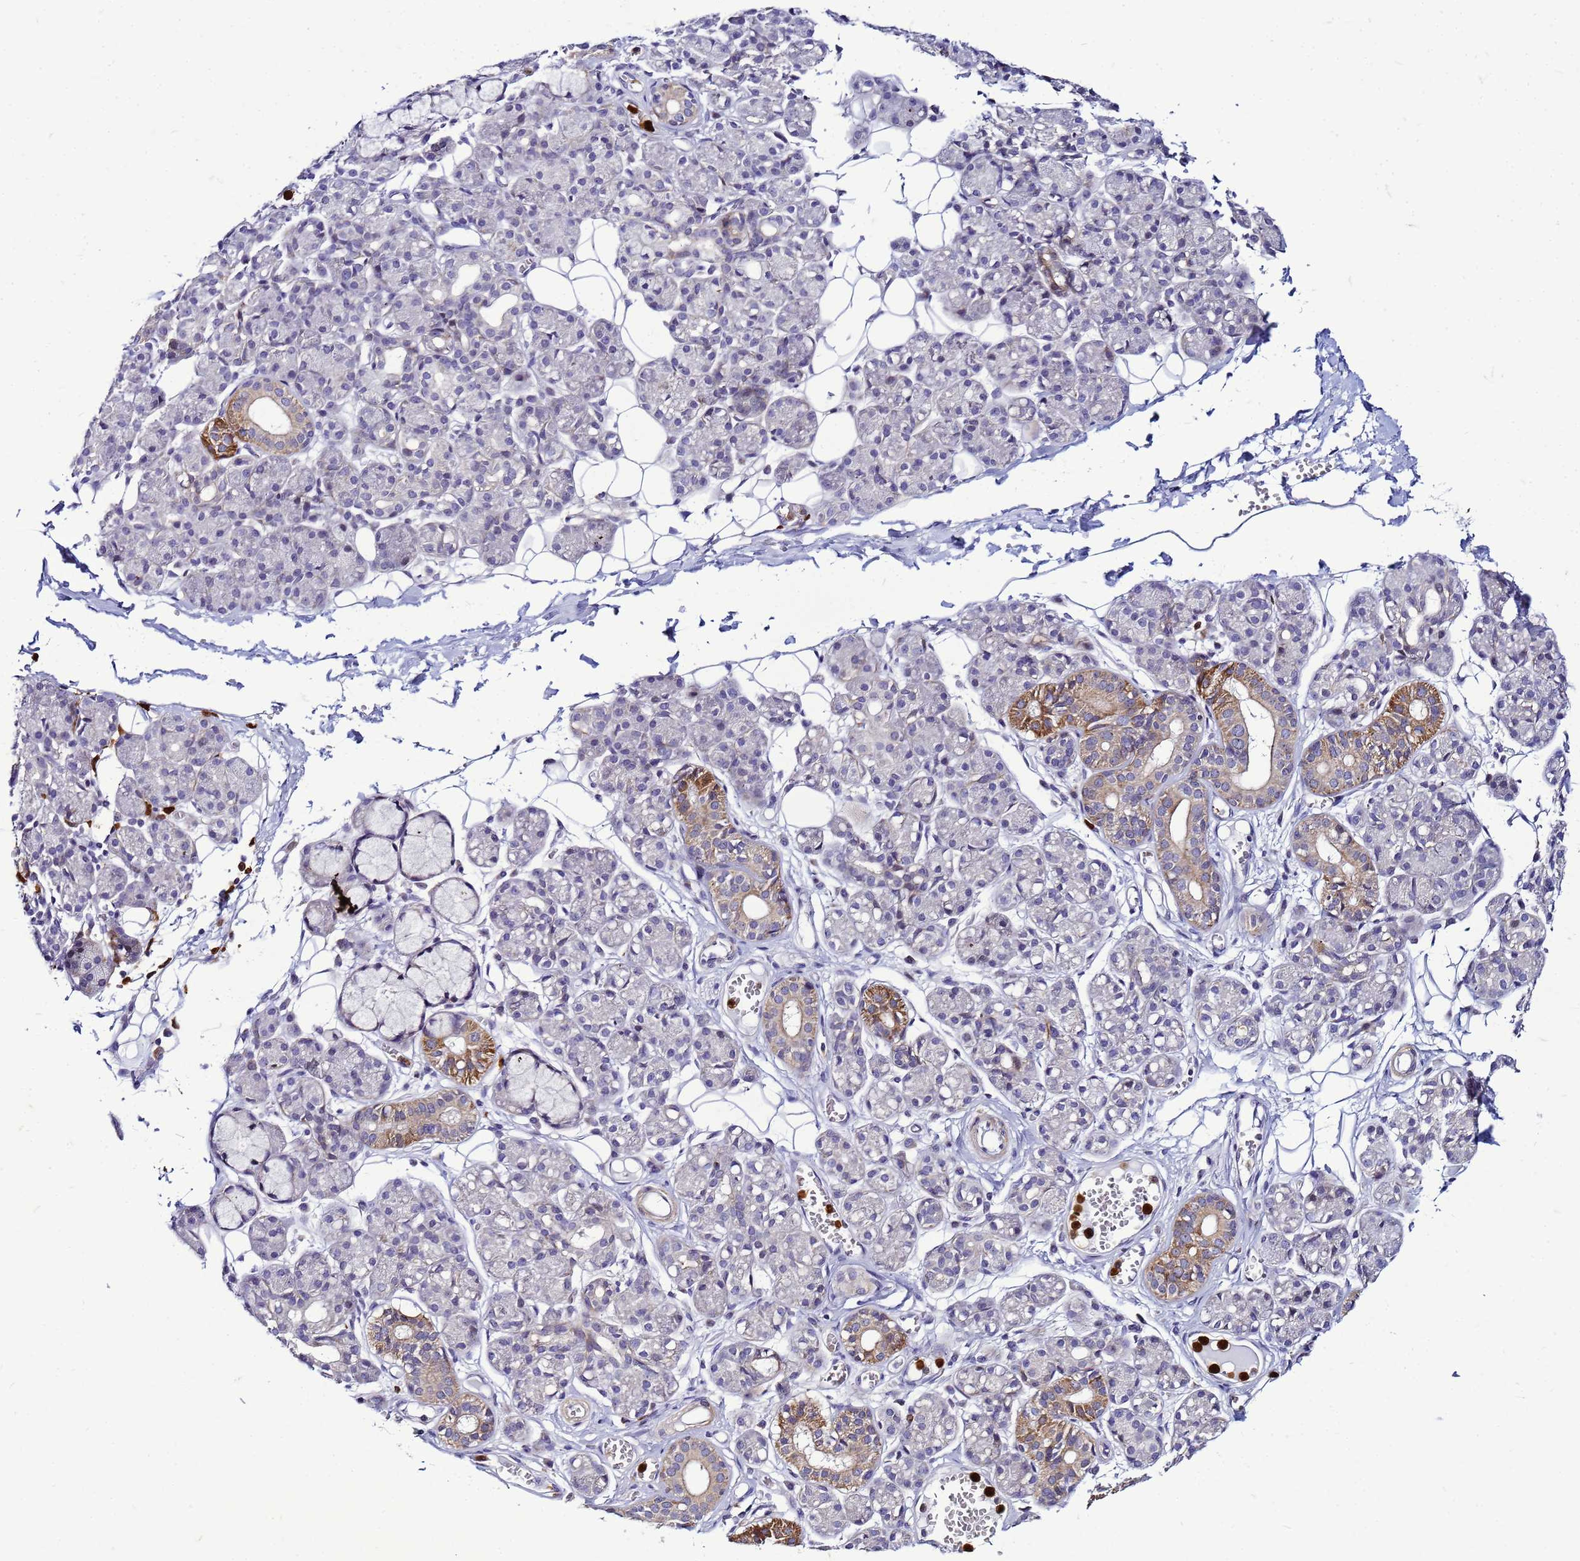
{"staining": {"intensity": "moderate", "quantity": "<25%", "location": "cytoplasmic/membranous"}, "tissue": "salivary gland", "cell_type": "Glandular cells", "image_type": "normal", "snomed": [{"axis": "morphology", "description": "Normal tissue, NOS"}, {"axis": "topography", "description": "Salivary gland"}], "caption": "Protein positivity by immunohistochemistry demonstrates moderate cytoplasmic/membranous positivity in approximately <25% of glandular cells in unremarkable salivary gland.", "gene": "VPS4B", "patient": {"sex": "male", "age": 63}}